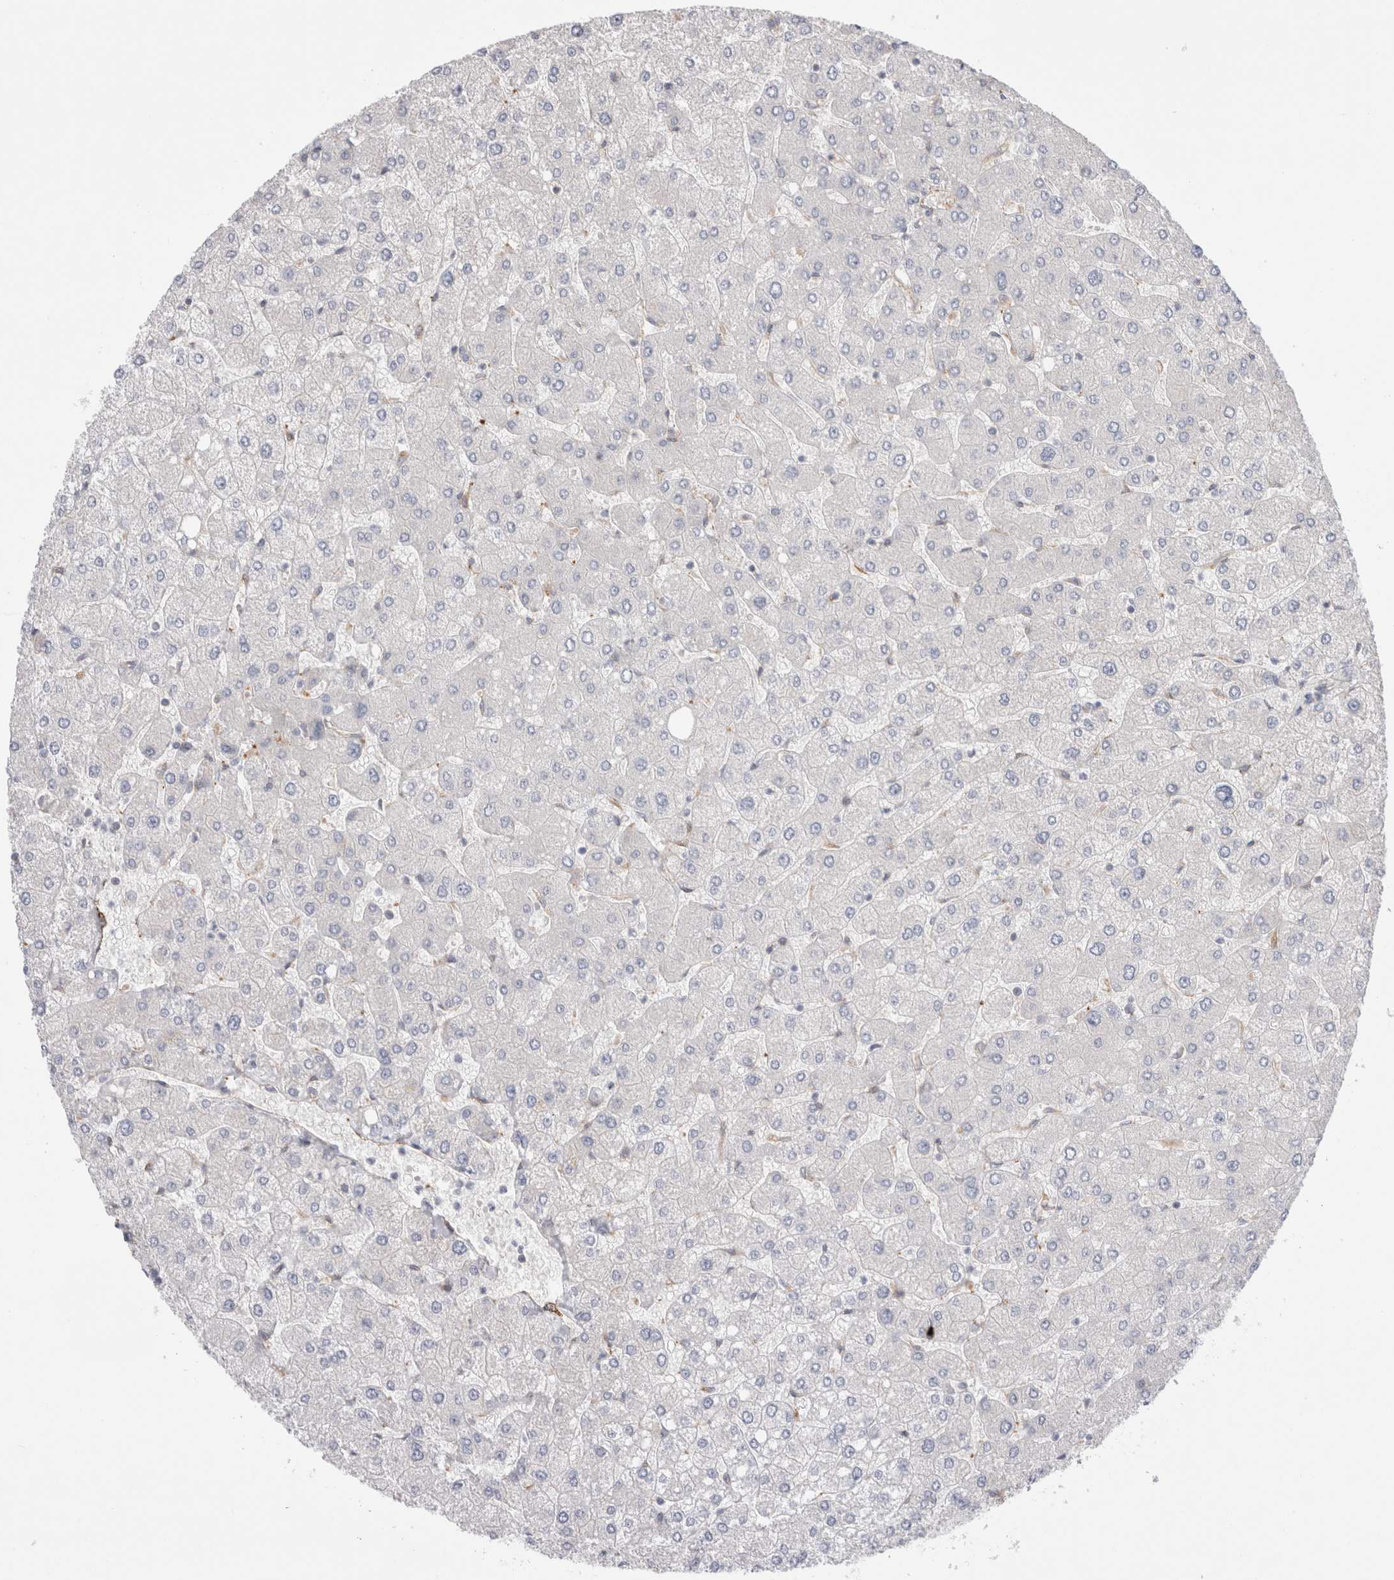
{"staining": {"intensity": "negative", "quantity": "none", "location": "none"}, "tissue": "liver", "cell_type": "Cholangiocytes", "image_type": "normal", "snomed": [{"axis": "morphology", "description": "Normal tissue, NOS"}, {"axis": "topography", "description": "Liver"}], "caption": "Liver stained for a protein using immunohistochemistry demonstrates no positivity cholangiocytes.", "gene": "CNPY4", "patient": {"sex": "male", "age": 55}}